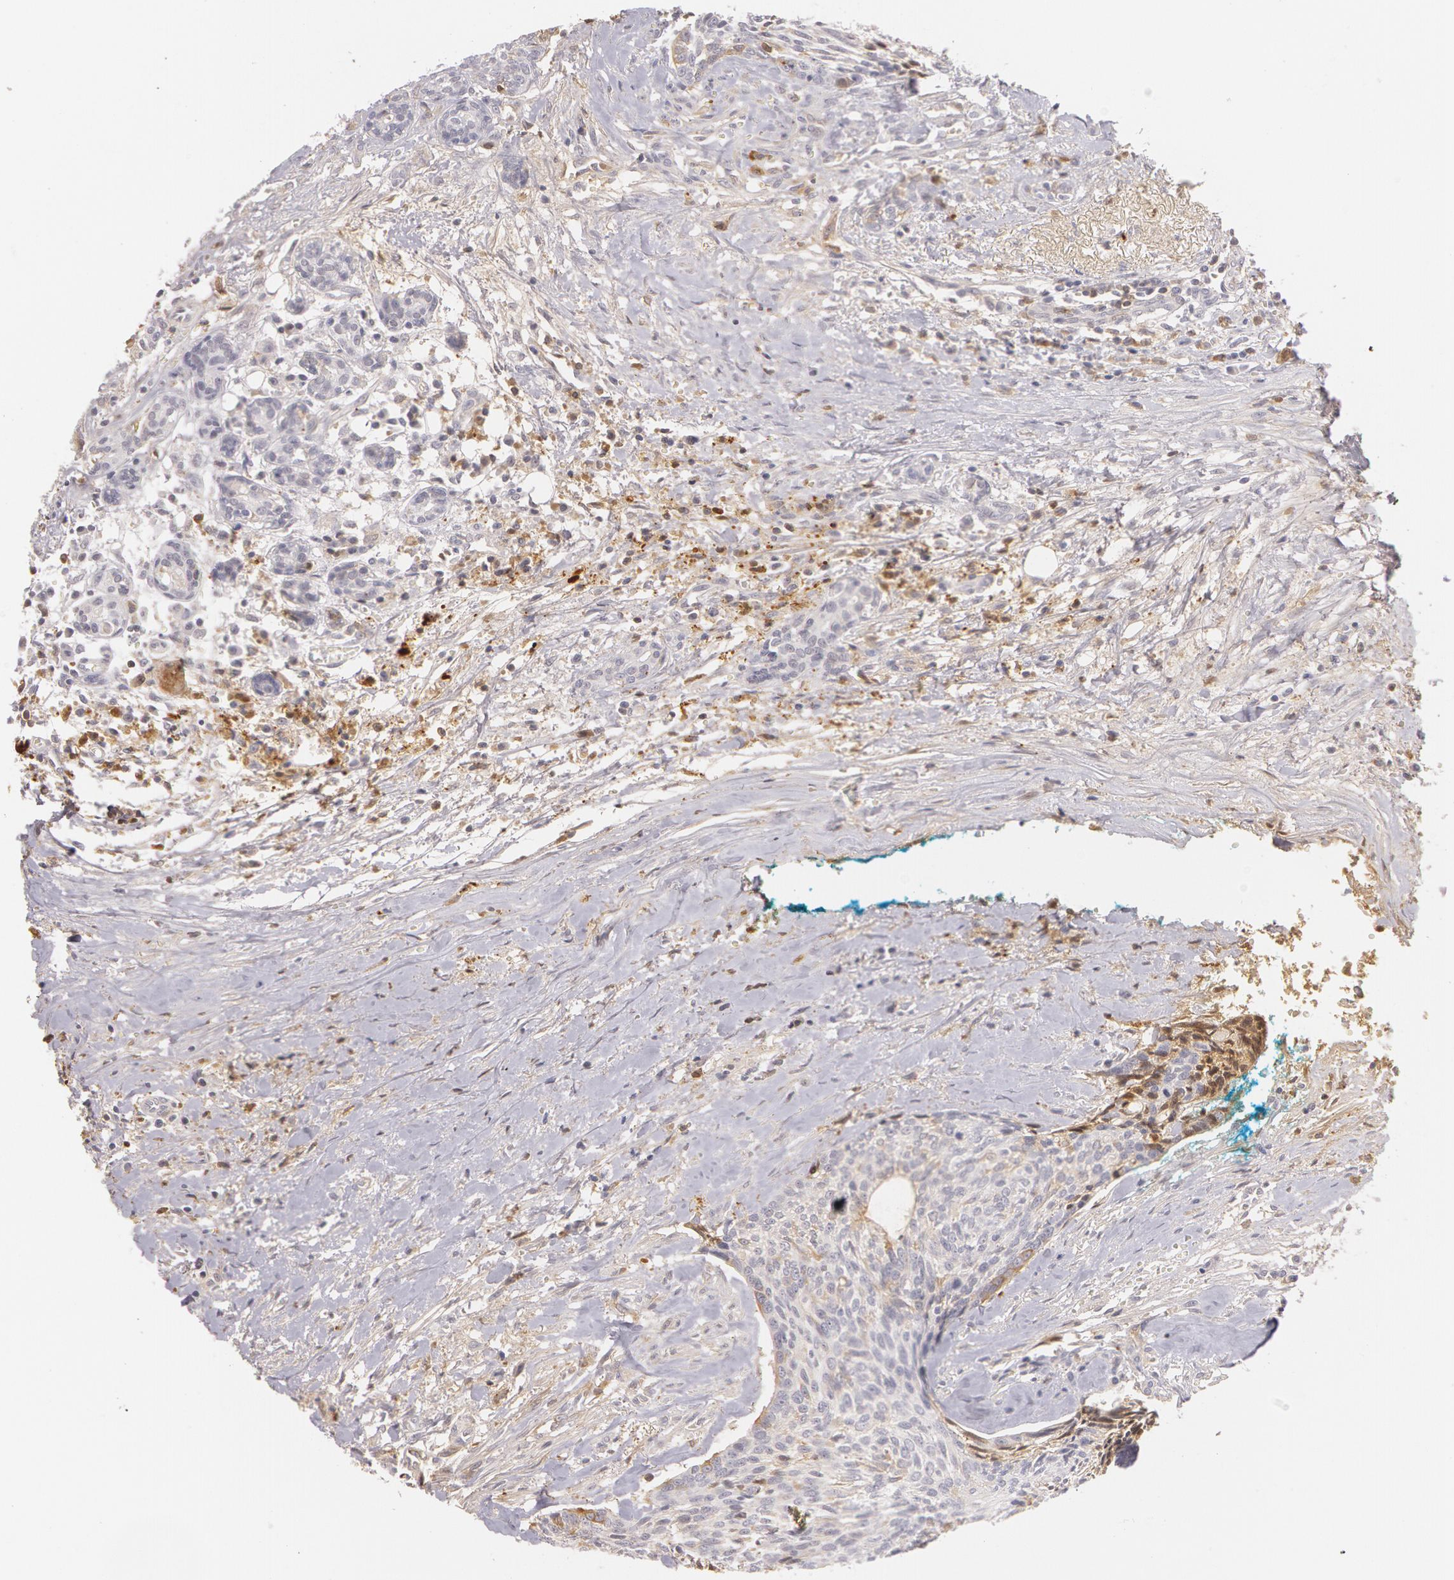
{"staining": {"intensity": "negative", "quantity": "none", "location": "none"}, "tissue": "head and neck cancer", "cell_type": "Tumor cells", "image_type": "cancer", "snomed": [{"axis": "morphology", "description": "Squamous cell carcinoma, NOS"}, {"axis": "topography", "description": "Salivary gland"}, {"axis": "topography", "description": "Head-Neck"}], "caption": "Protein analysis of squamous cell carcinoma (head and neck) shows no significant expression in tumor cells. (Stains: DAB IHC with hematoxylin counter stain, Microscopy: brightfield microscopy at high magnification).", "gene": "LBP", "patient": {"sex": "male", "age": 70}}